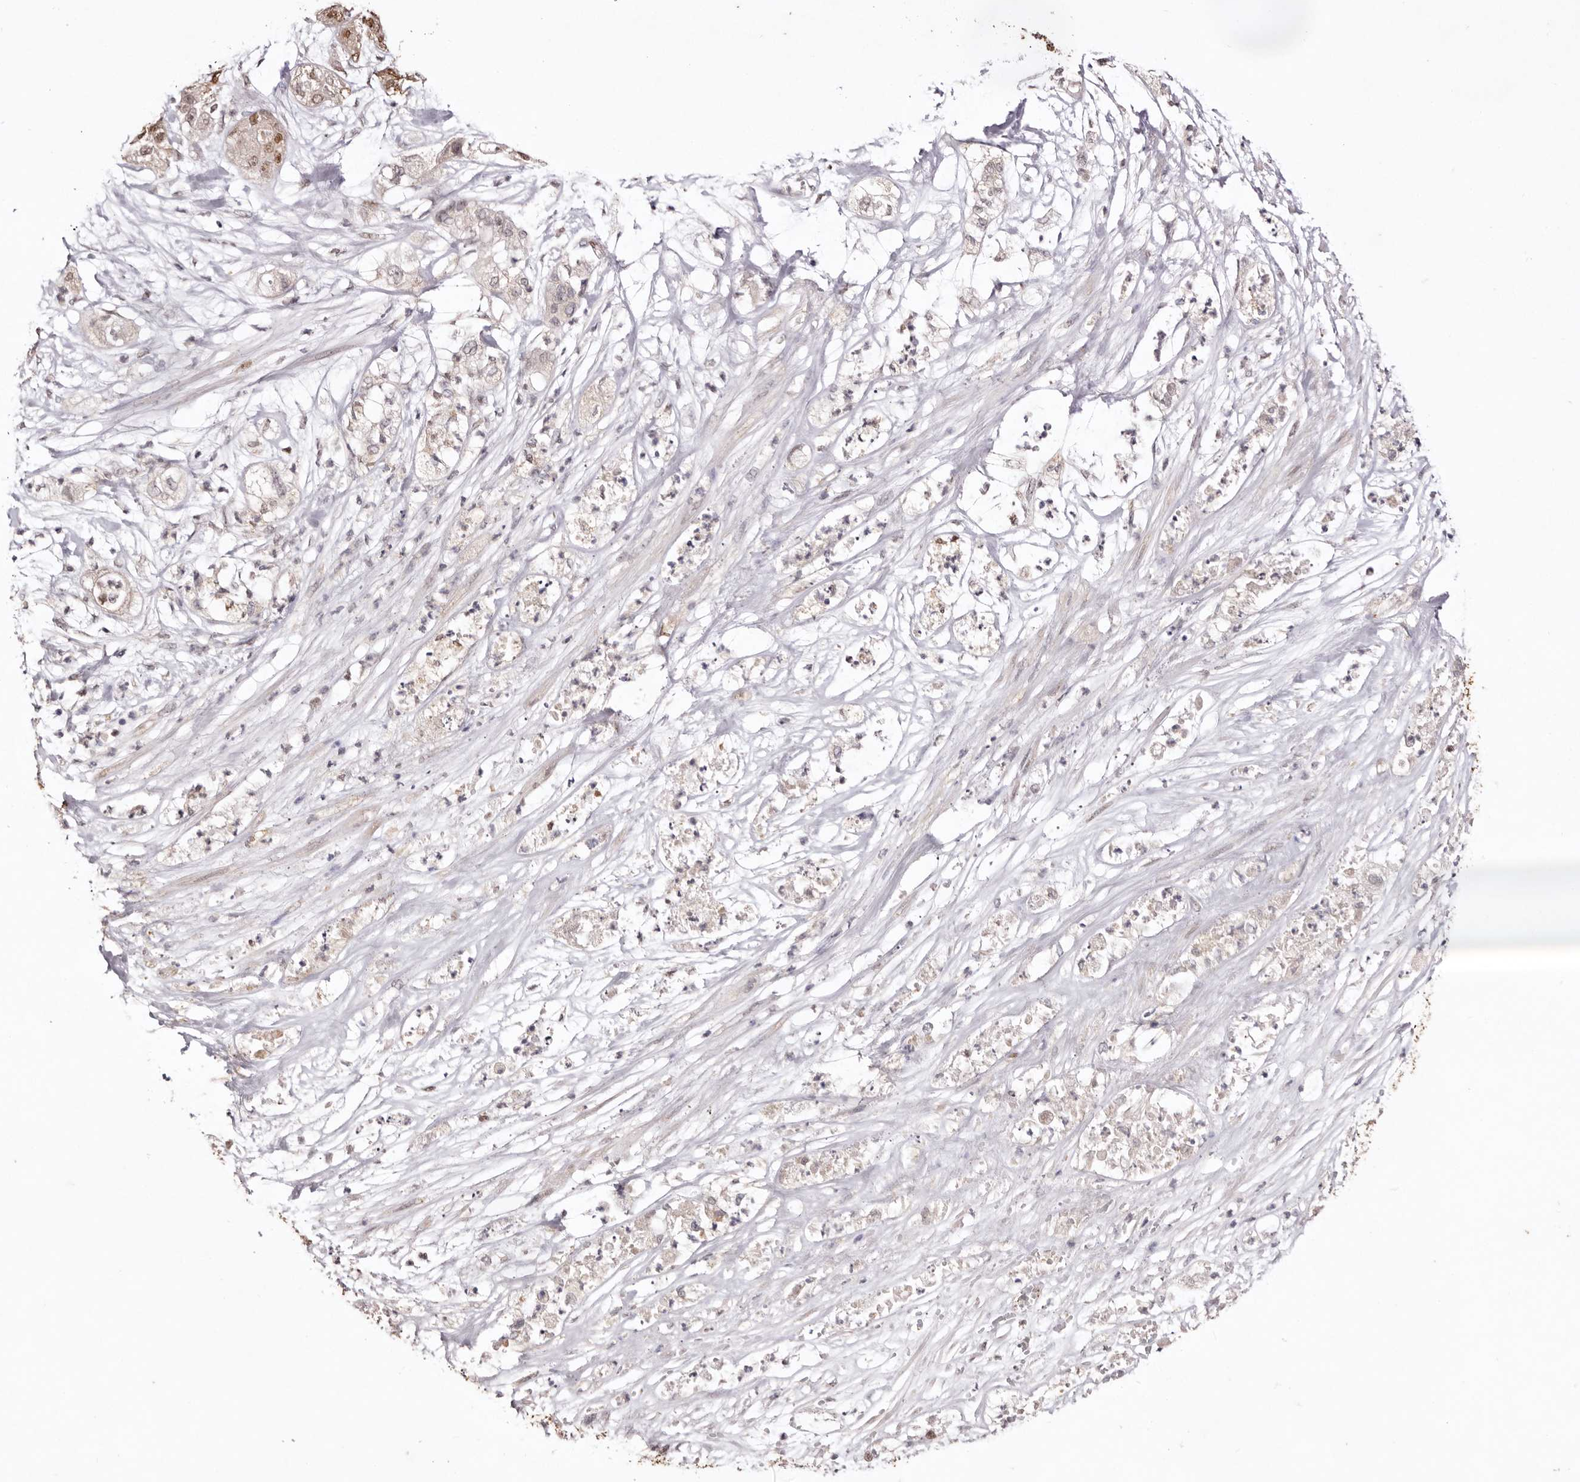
{"staining": {"intensity": "moderate", "quantity": ">75%", "location": "nuclear"}, "tissue": "pancreatic cancer", "cell_type": "Tumor cells", "image_type": "cancer", "snomed": [{"axis": "morphology", "description": "Adenocarcinoma, NOS"}, {"axis": "topography", "description": "Pancreas"}], "caption": "This photomicrograph displays immunohistochemistry staining of pancreatic cancer, with medium moderate nuclear expression in about >75% of tumor cells.", "gene": "NOTCH1", "patient": {"sex": "female", "age": 78}}